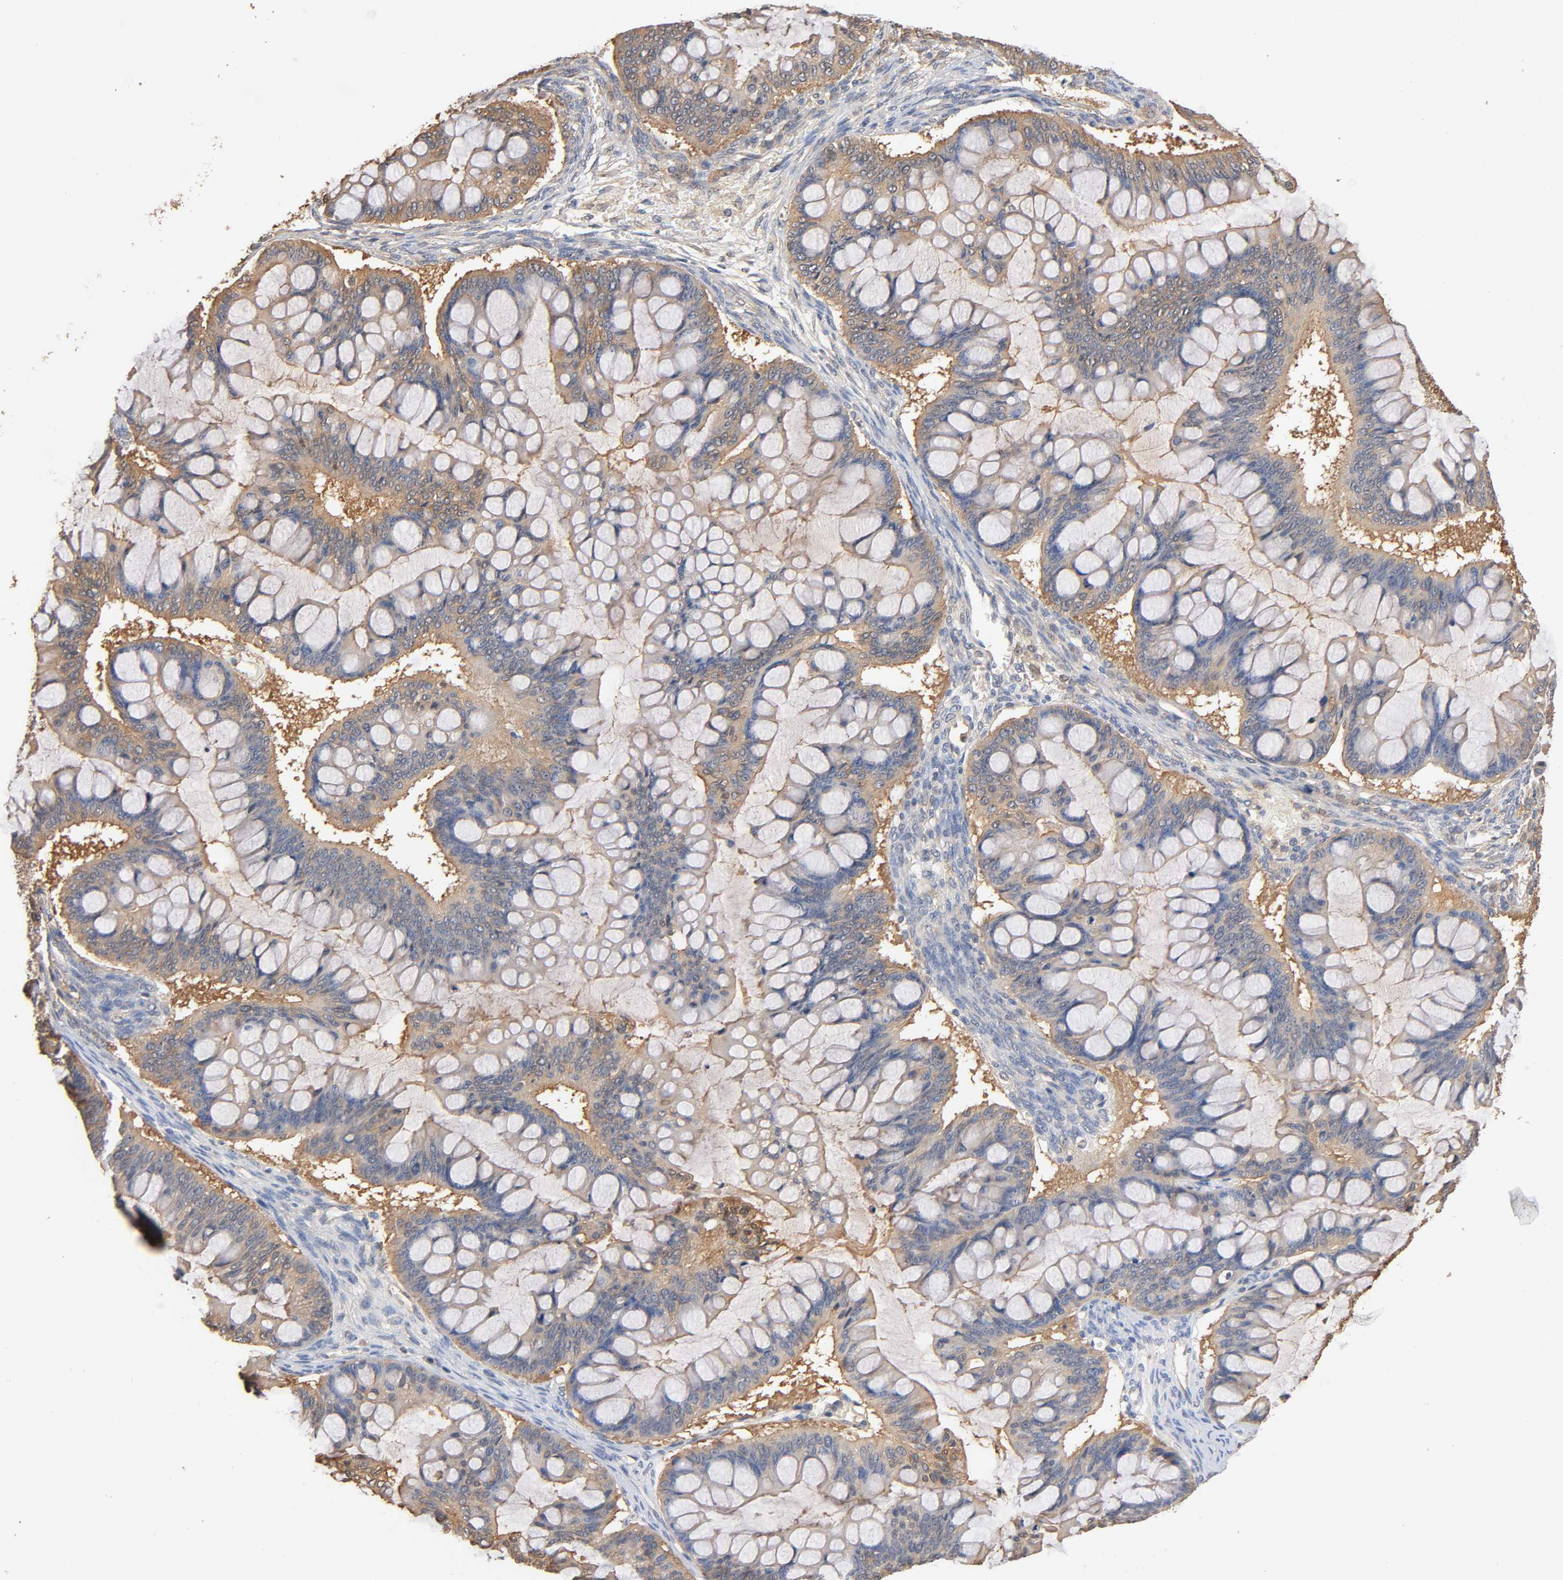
{"staining": {"intensity": "weak", "quantity": ">75%", "location": "cytoplasmic/membranous"}, "tissue": "ovarian cancer", "cell_type": "Tumor cells", "image_type": "cancer", "snomed": [{"axis": "morphology", "description": "Cystadenocarcinoma, mucinous, NOS"}, {"axis": "topography", "description": "Ovary"}], "caption": "Weak cytoplasmic/membranous positivity is identified in approximately >75% of tumor cells in ovarian mucinous cystadenocarcinoma.", "gene": "ALDOA", "patient": {"sex": "female", "age": 73}}